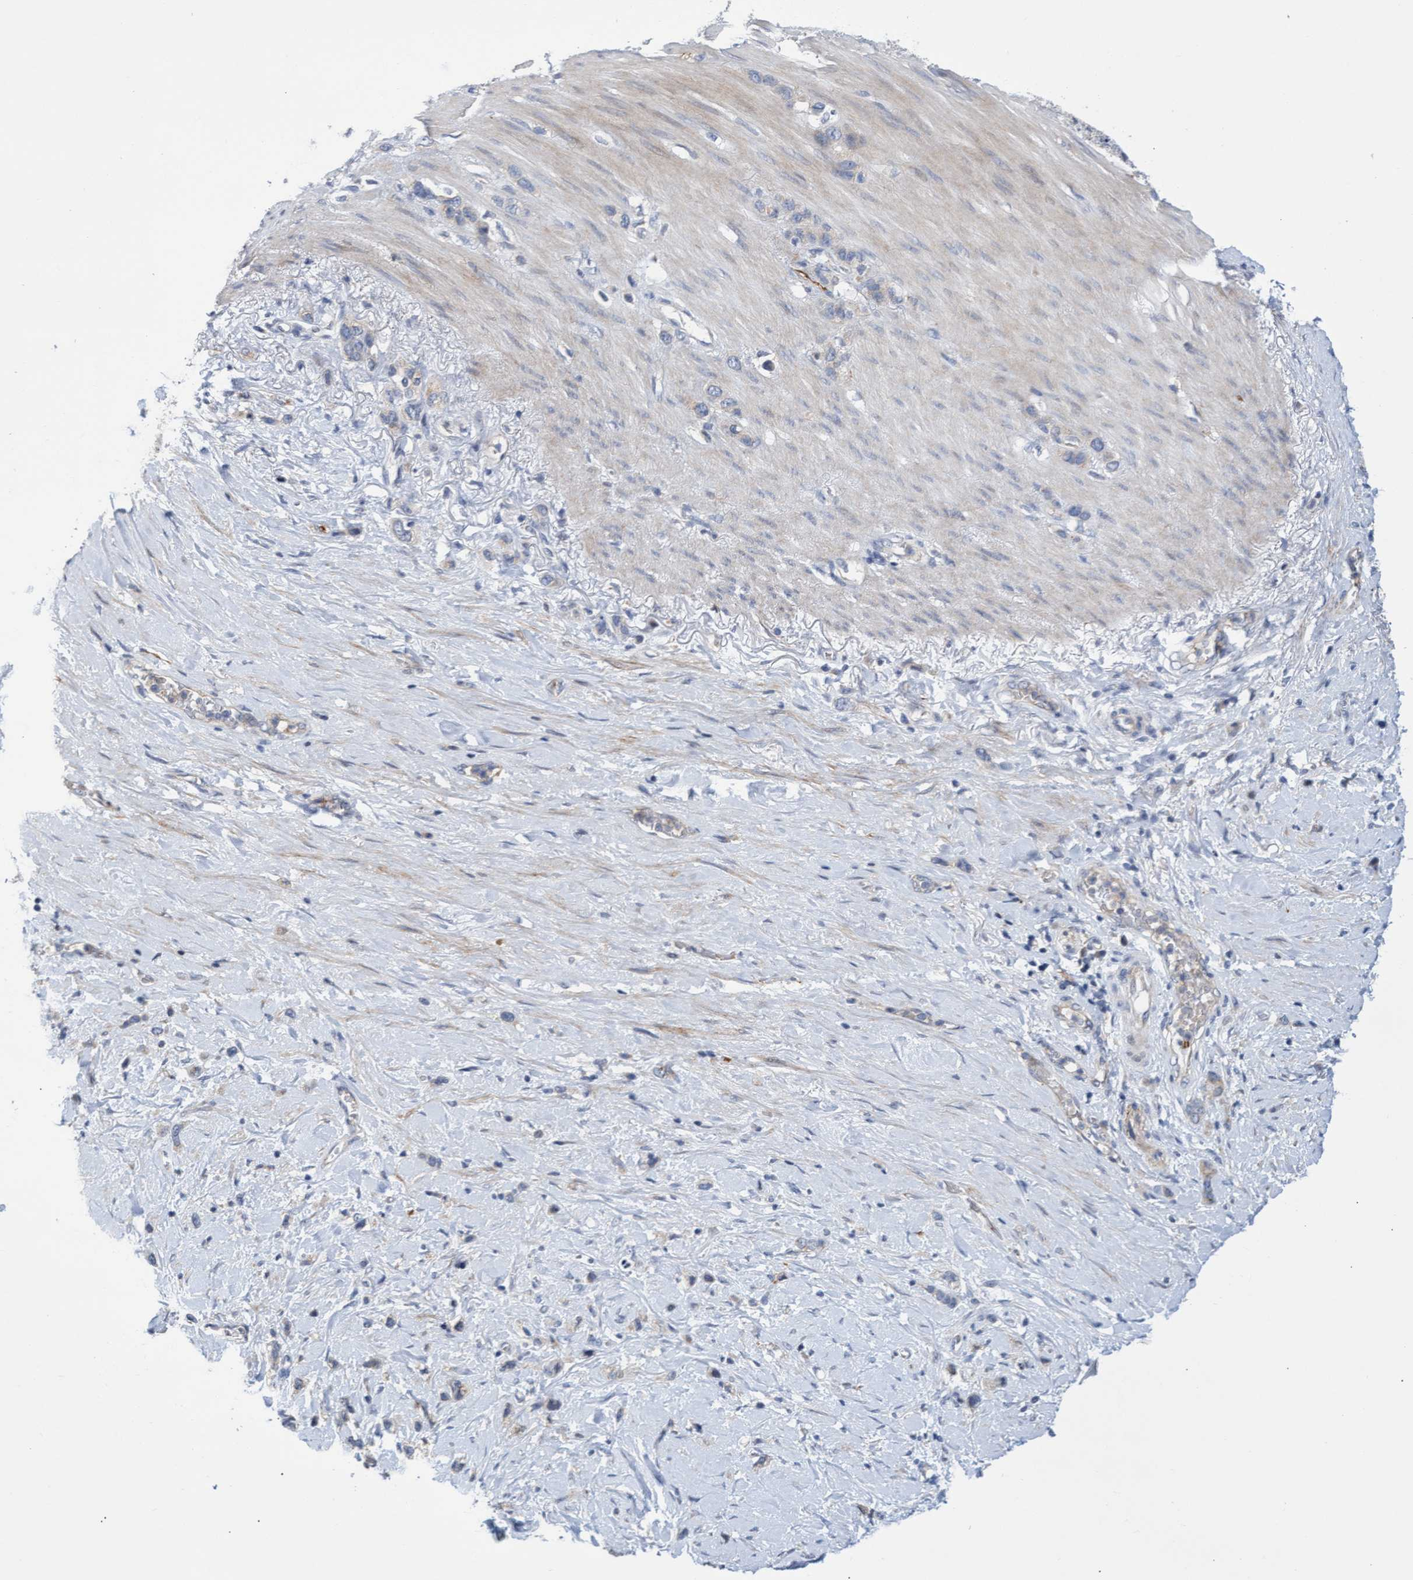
{"staining": {"intensity": "negative", "quantity": "none", "location": "none"}, "tissue": "stomach cancer", "cell_type": "Tumor cells", "image_type": "cancer", "snomed": [{"axis": "morphology", "description": "Normal tissue, NOS"}, {"axis": "morphology", "description": "Adenocarcinoma, NOS"}, {"axis": "morphology", "description": "Adenocarcinoma, High grade"}, {"axis": "topography", "description": "Stomach, upper"}, {"axis": "topography", "description": "Stomach"}], "caption": "Immunohistochemistry (IHC) histopathology image of stomach high-grade adenocarcinoma stained for a protein (brown), which shows no expression in tumor cells.", "gene": "ABCF2", "patient": {"sex": "female", "age": 65}}